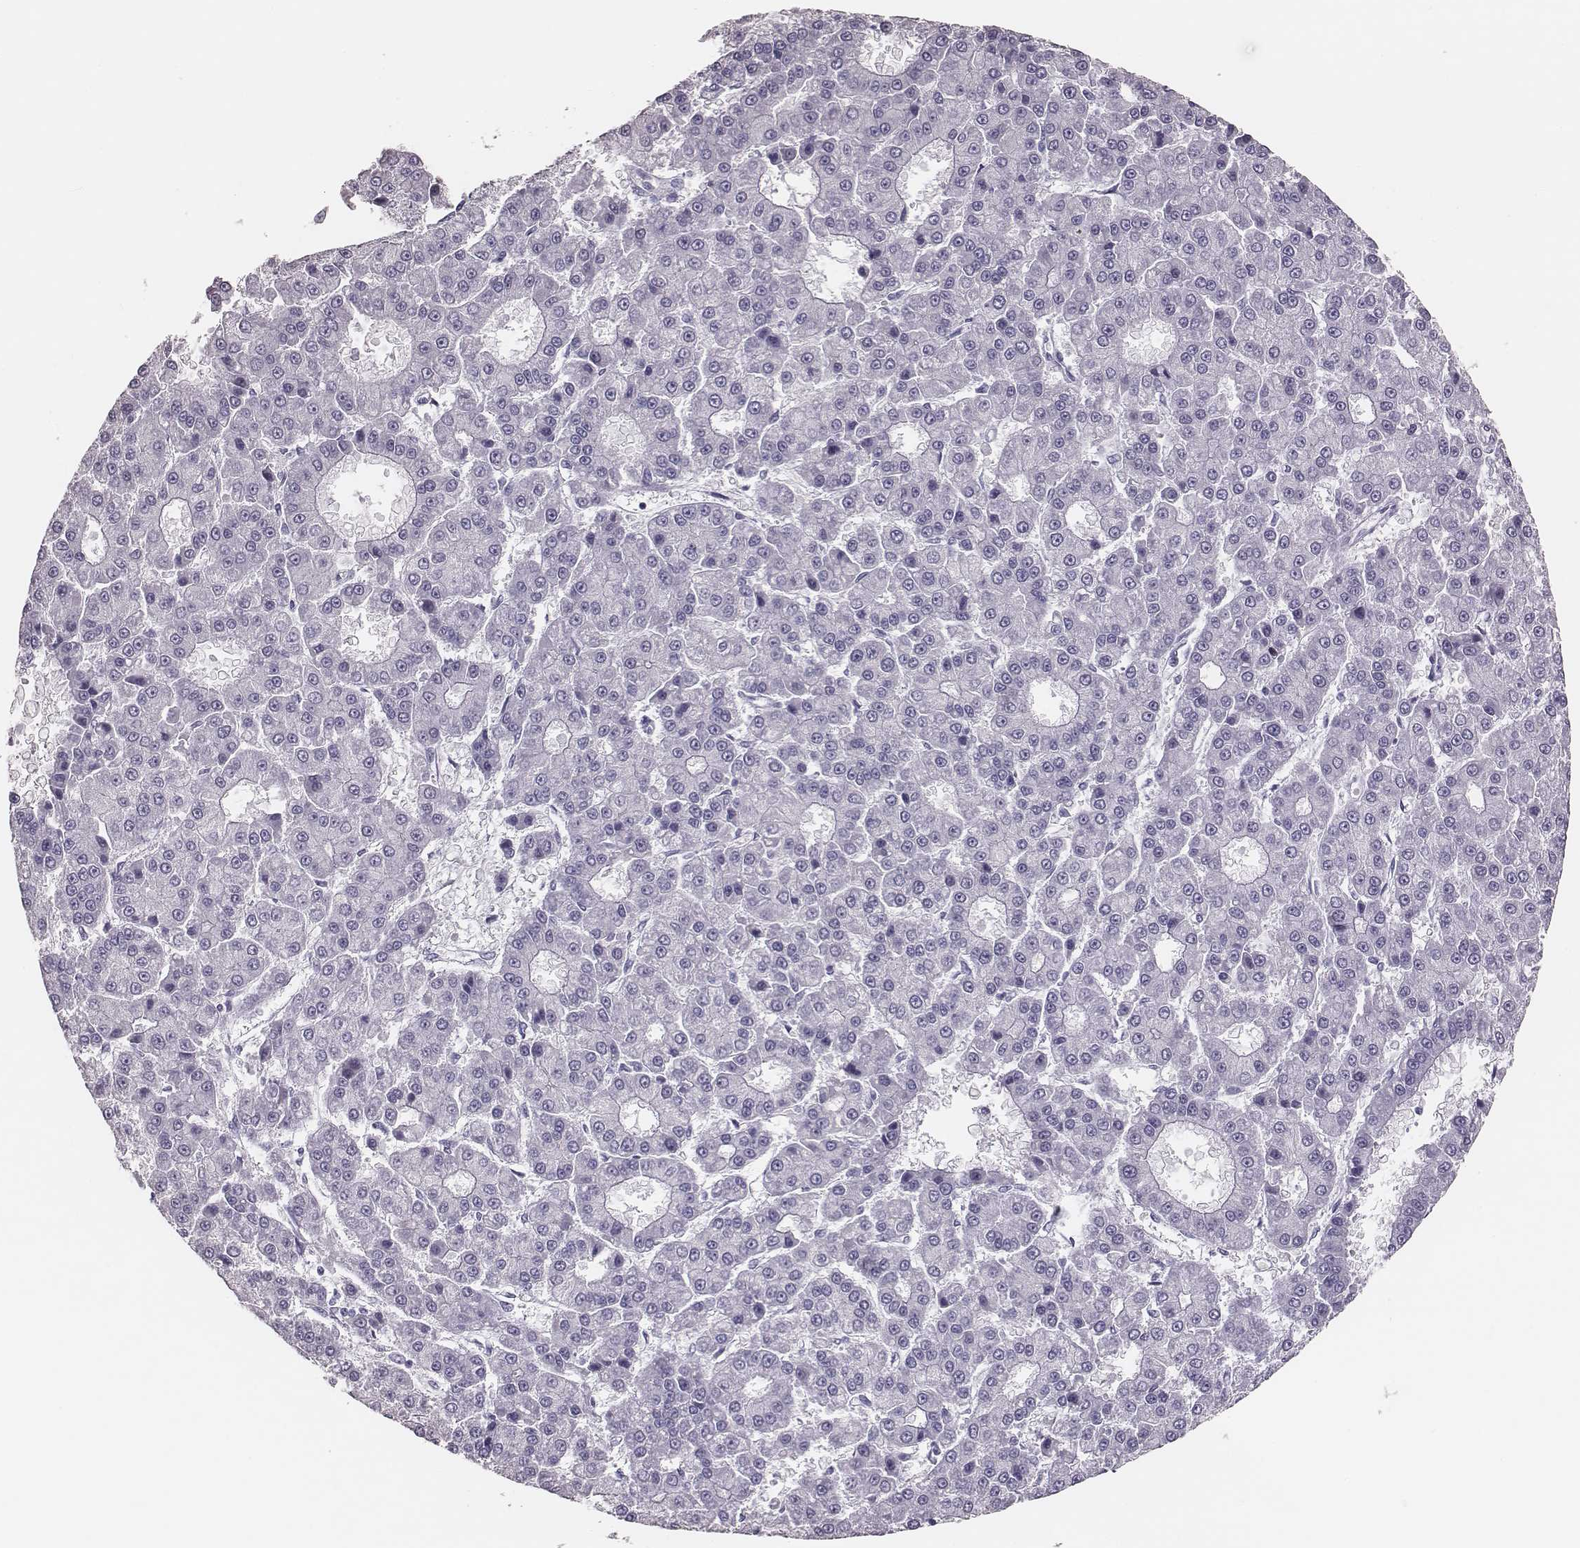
{"staining": {"intensity": "negative", "quantity": "none", "location": "none"}, "tissue": "liver cancer", "cell_type": "Tumor cells", "image_type": "cancer", "snomed": [{"axis": "morphology", "description": "Carcinoma, Hepatocellular, NOS"}, {"axis": "topography", "description": "Liver"}], "caption": "Micrograph shows no protein expression in tumor cells of liver hepatocellular carcinoma tissue.", "gene": "H1-6", "patient": {"sex": "male", "age": 70}}